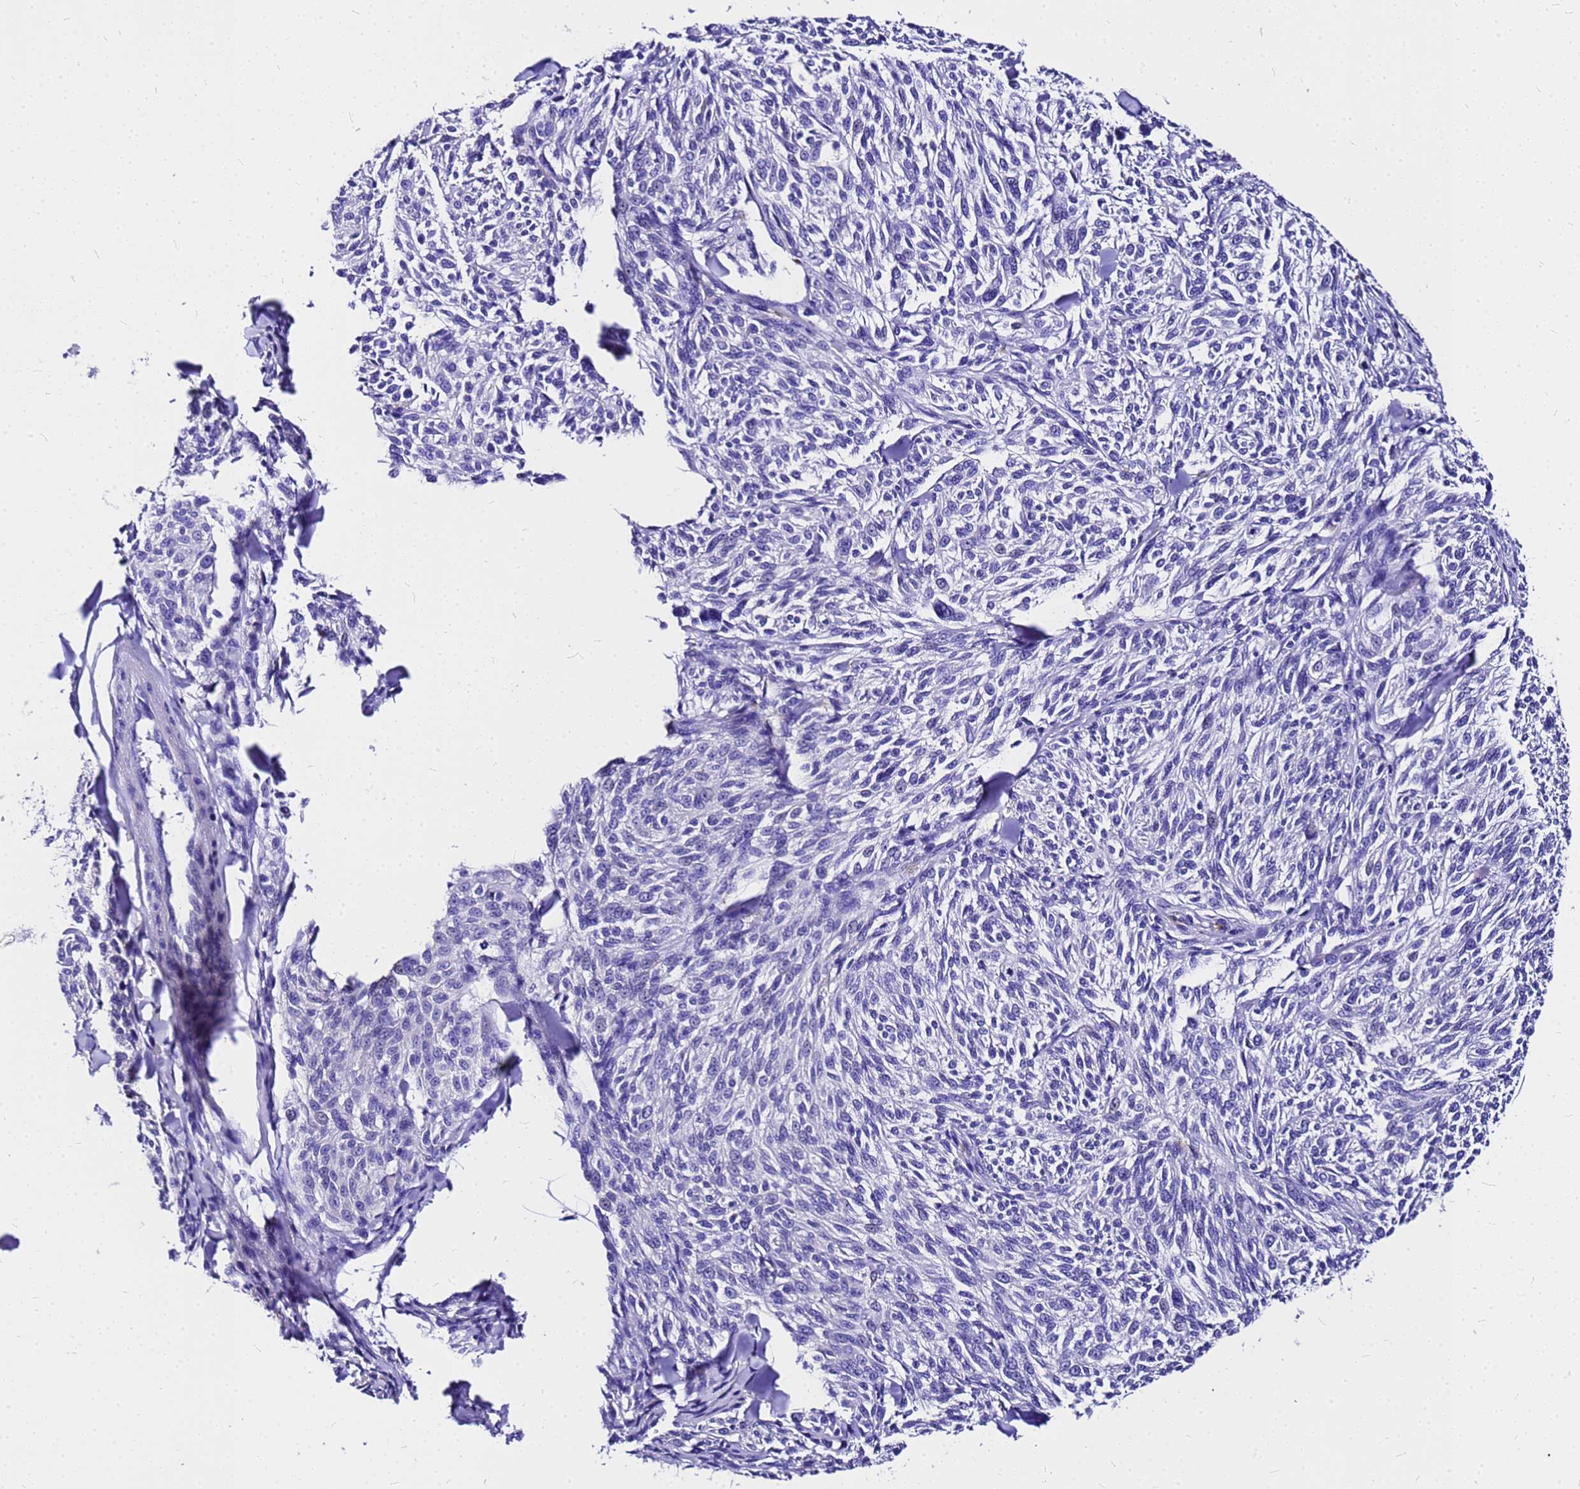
{"staining": {"intensity": "negative", "quantity": "none", "location": "none"}, "tissue": "melanoma", "cell_type": "Tumor cells", "image_type": "cancer", "snomed": [{"axis": "morphology", "description": "Malignant melanoma, NOS"}, {"axis": "topography", "description": "Skin of trunk"}], "caption": "A histopathology image of human melanoma is negative for staining in tumor cells.", "gene": "HERC4", "patient": {"sex": "male", "age": 71}}